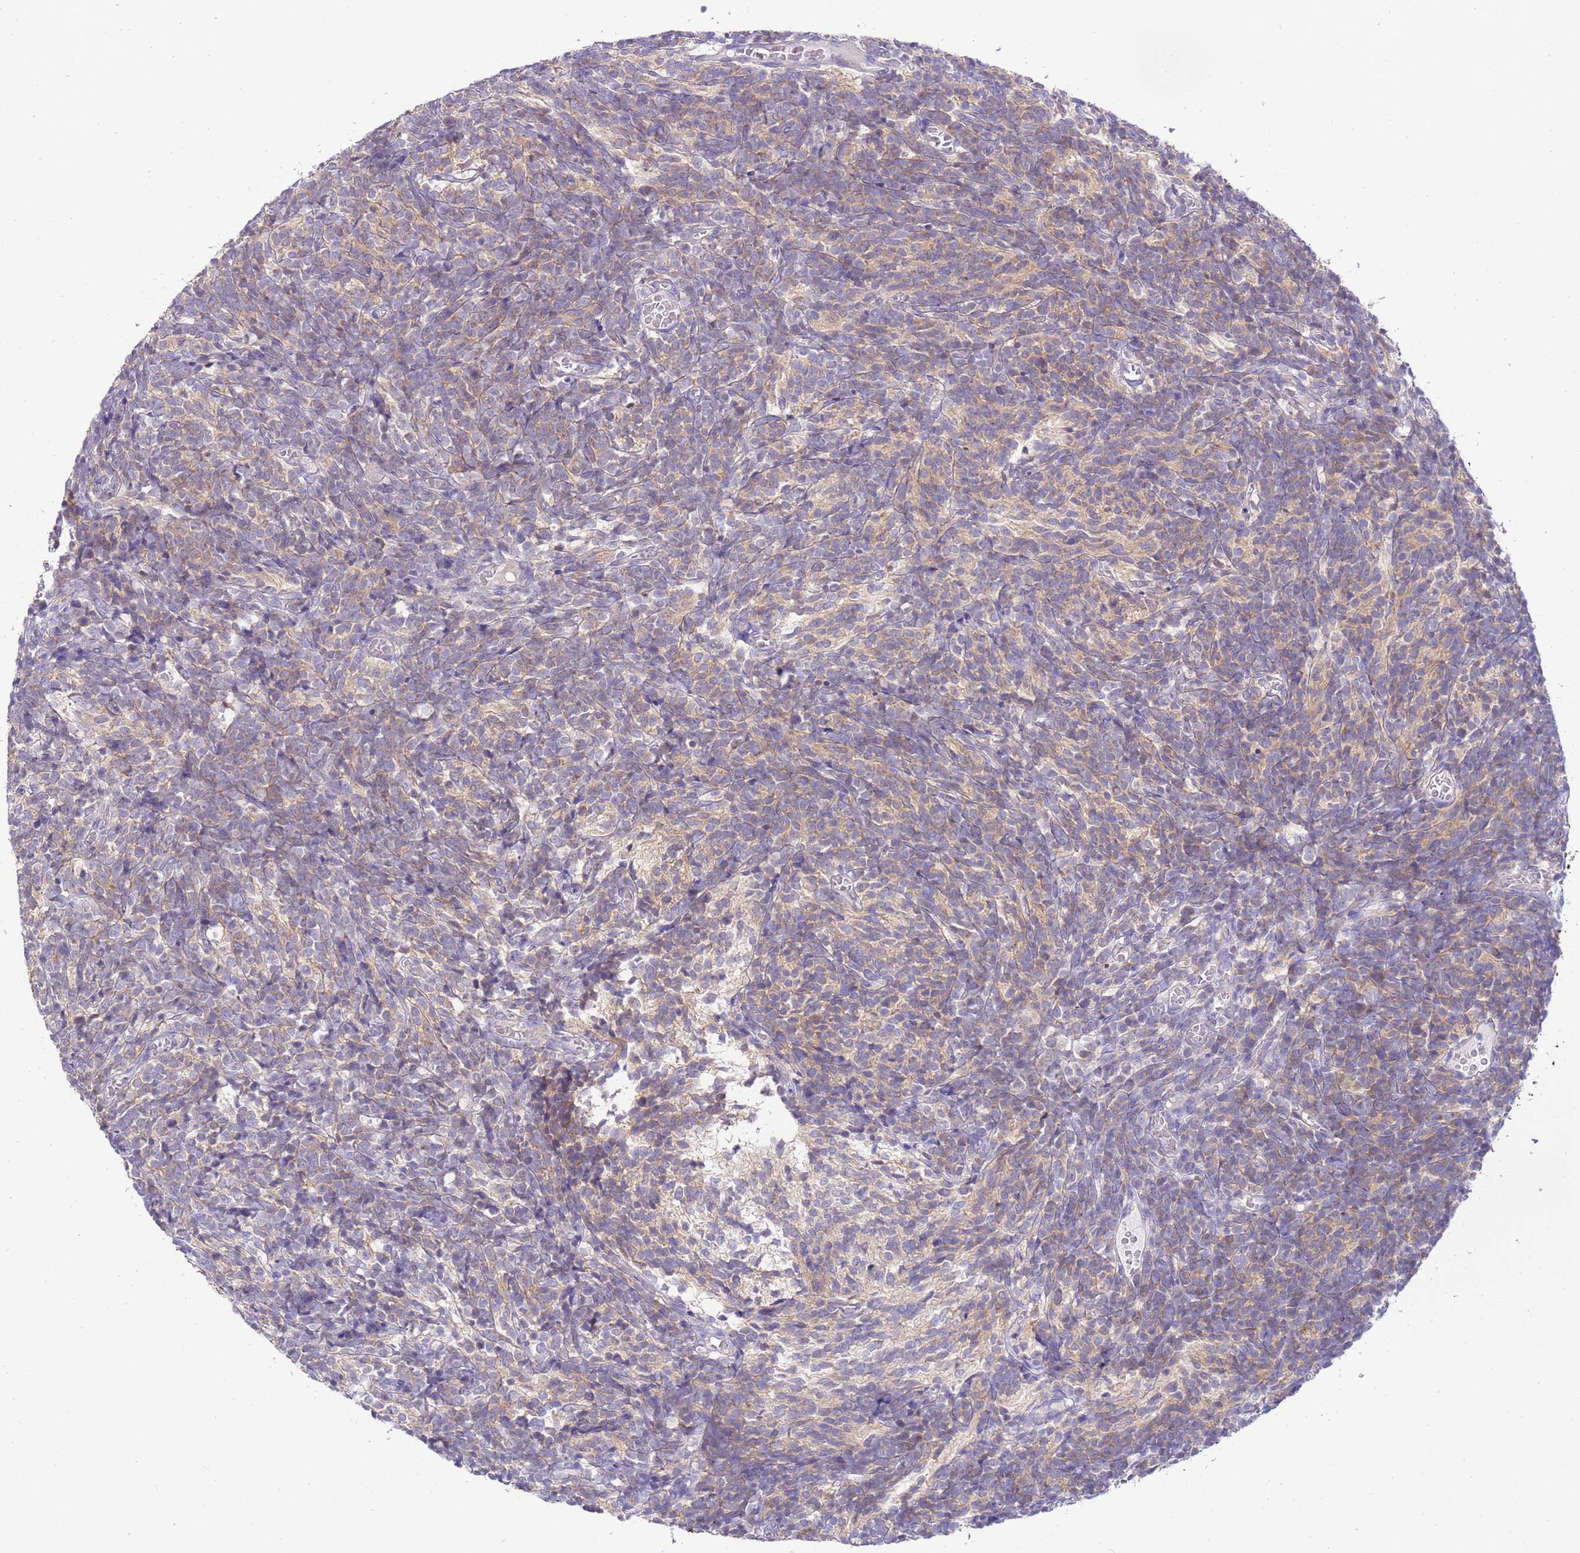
{"staining": {"intensity": "weak", "quantity": "25%-75%", "location": "cytoplasmic/membranous"}, "tissue": "glioma", "cell_type": "Tumor cells", "image_type": "cancer", "snomed": [{"axis": "morphology", "description": "Glioma, malignant, Low grade"}, {"axis": "topography", "description": "Brain"}], "caption": "Malignant glioma (low-grade) stained with immunohistochemistry displays weak cytoplasmic/membranous positivity in approximately 25%-75% of tumor cells.", "gene": "STK25", "patient": {"sex": "female", "age": 1}}